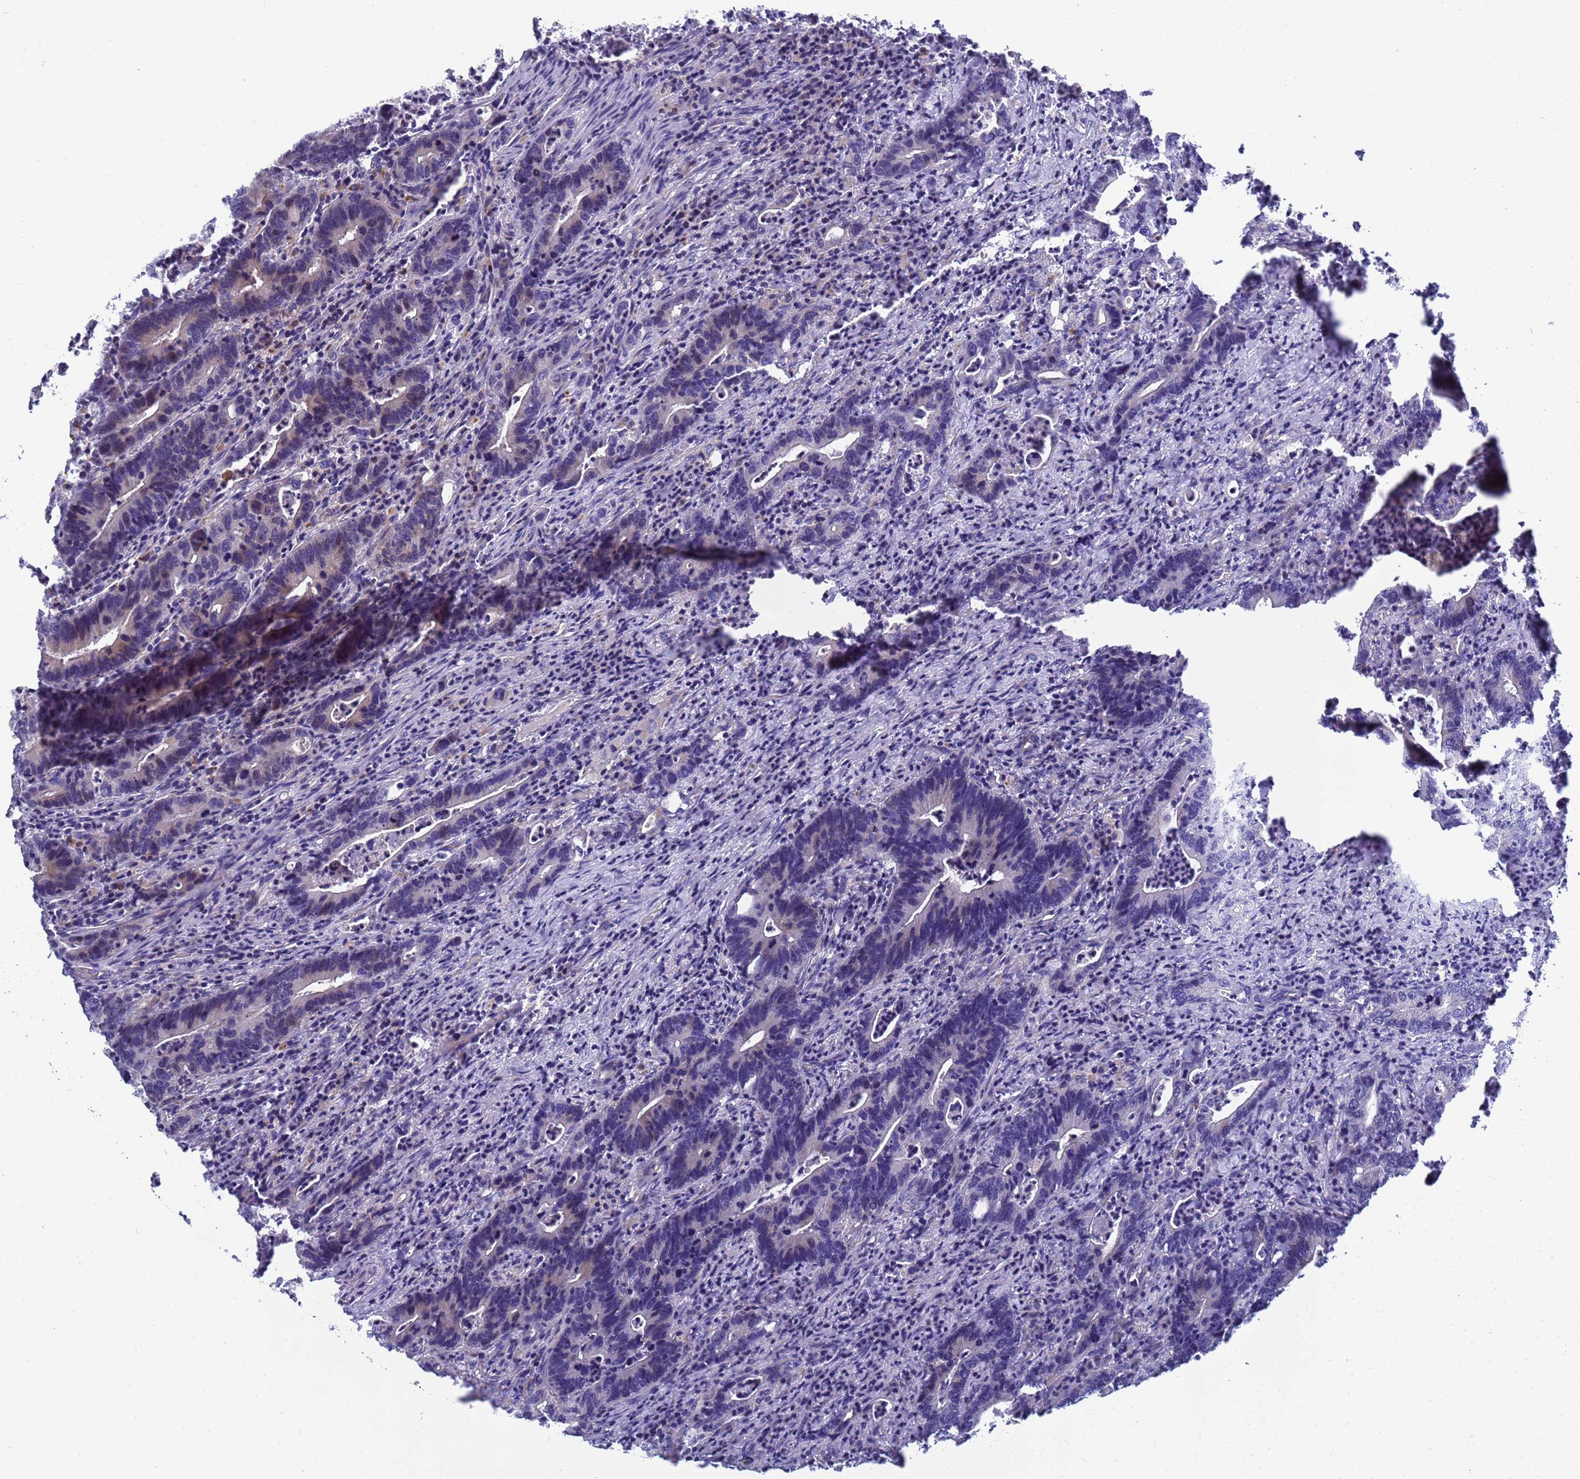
{"staining": {"intensity": "negative", "quantity": "none", "location": "none"}, "tissue": "colorectal cancer", "cell_type": "Tumor cells", "image_type": "cancer", "snomed": [{"axis": "morphology", "description": "Adenocarcinoma, NOS"}, {"axis": "topography", "description": "Colon"}], "caption": "Image shows no significant protein expression in tumor cells of colorectal adenocarcinoma.", "gene": "ENOSF1", "patient": {"sex": "female", "age": 75}}